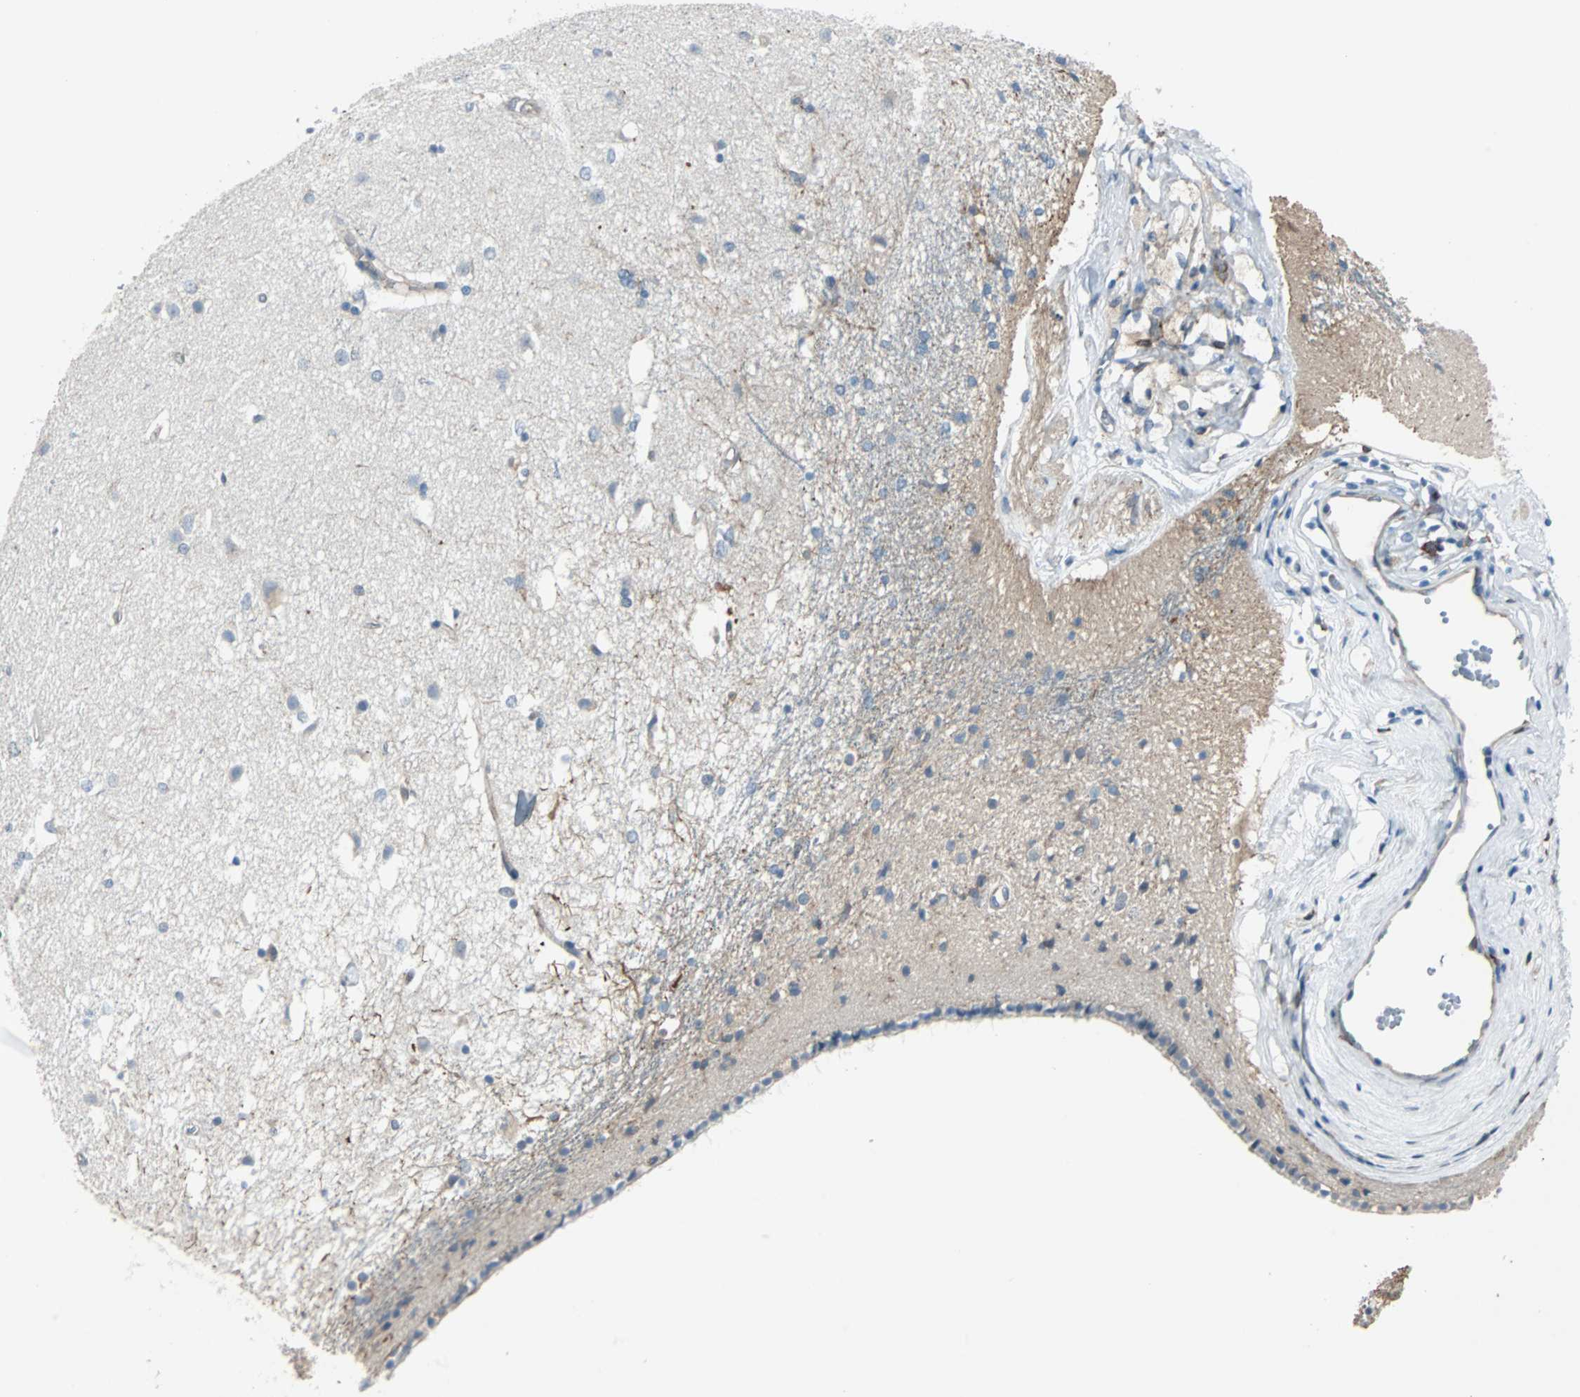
{"staining": {"intensity": "negative", "quantity": "none", "location": "none"}, "tissue": "caudate", "cell_type": "Glial cells", "image_type": "normal", "snomed": [{"axis": "morphology", "description": "Normal tissue, NOS"}, {"axis": "topography", "description": "Lateral ventricle wall"}], "caption": "This is a histopathology image of immunohistochemistry staining of normal caudate, which shows no expression in glial cells. (DAB (3,3'-diaminobenzidine) IHC, high magnification).", "gene": "SWAP70", "patient": {"sex": "female", "age": 19}}